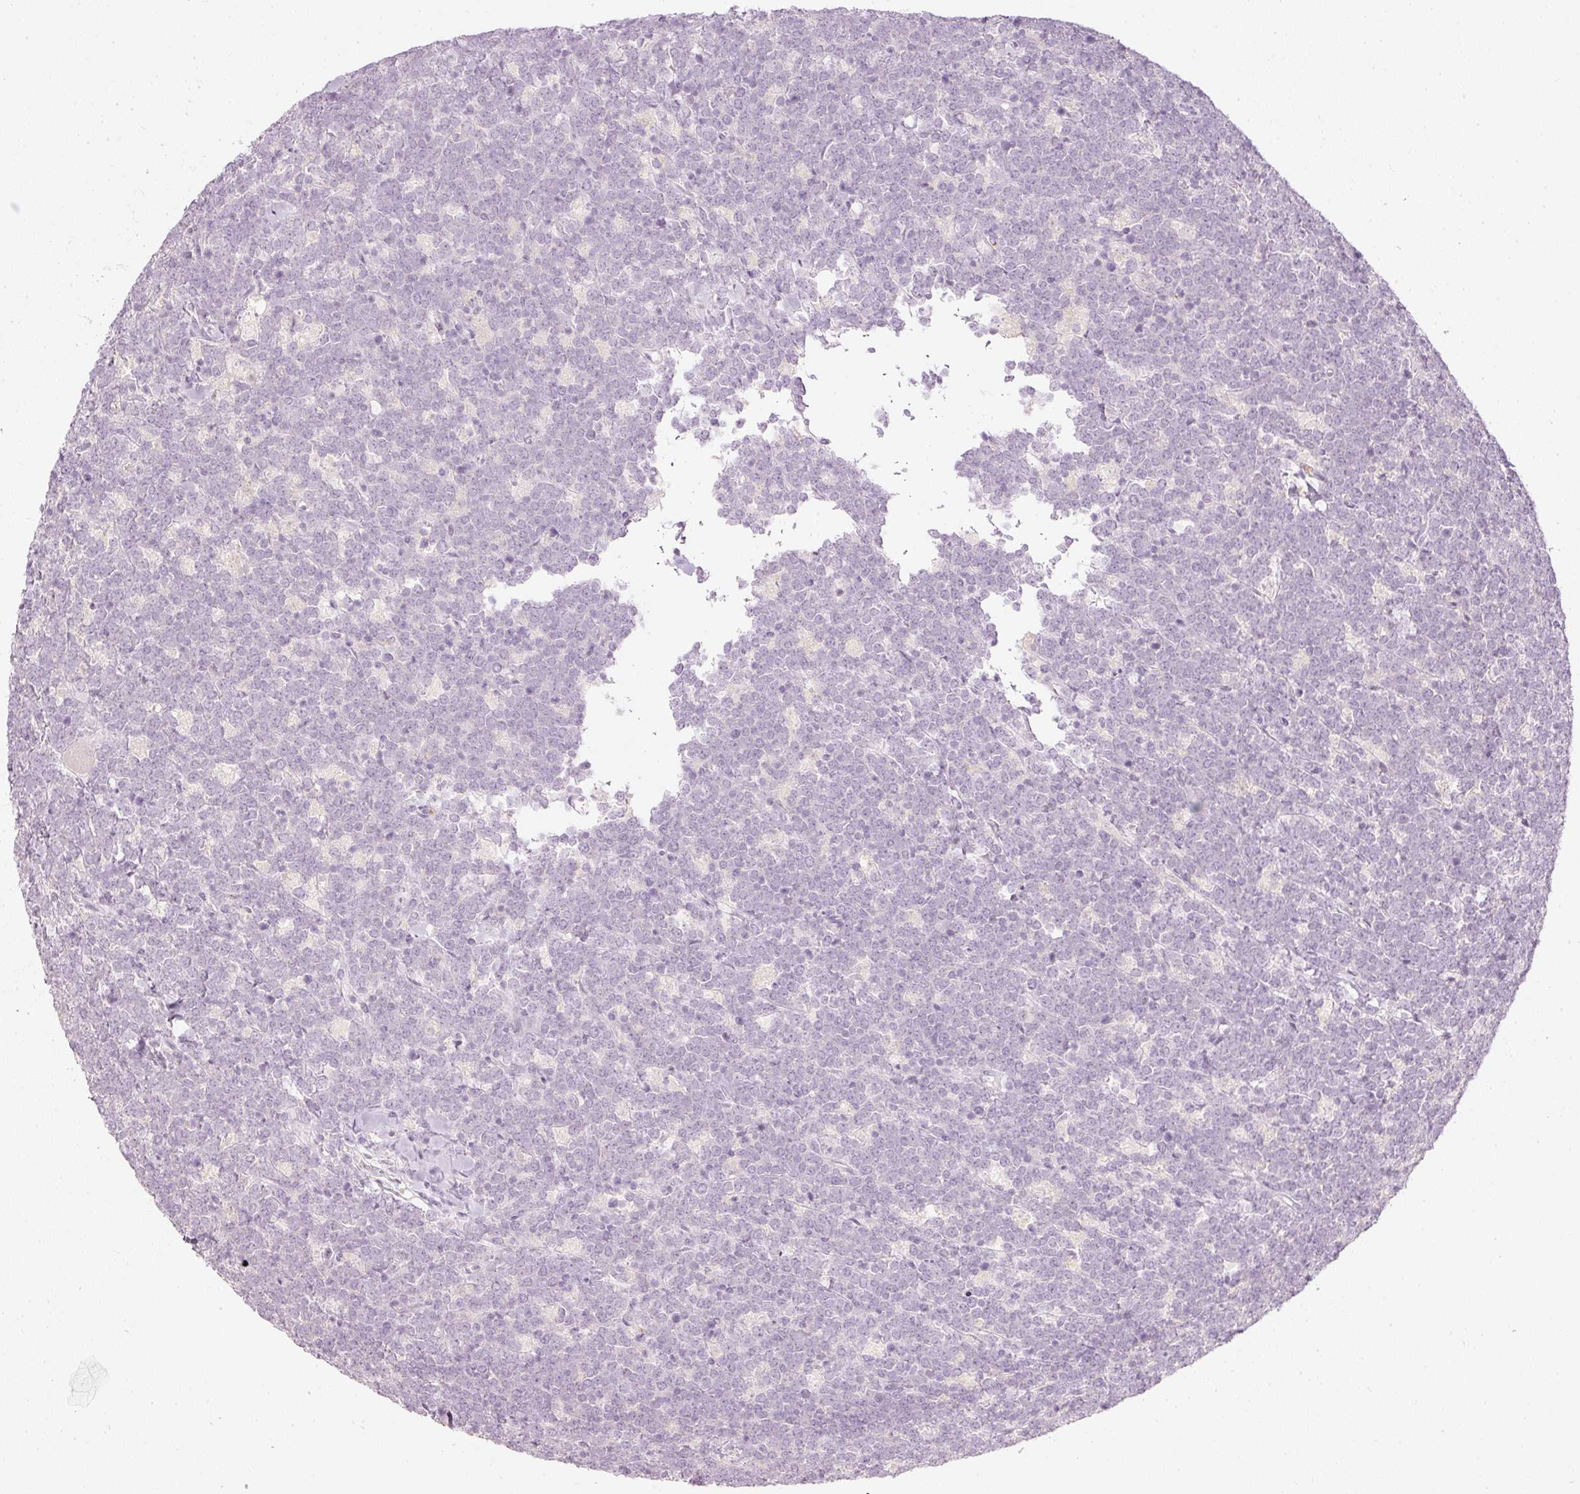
{"staining": {"intensity": "negative", "quantity": "none", "location": "none"}, "tissue": "lymphoma", "cell_type": "Tumor cells", "image_type": "cancer", "snomed": [{"axis": "morphology", "description": "Malignant lymphoma, non-Hodgkin's type, High grade"}, {"axis": "topography", "description": "Small intestine"}], "caption": "Image shows no protein expression in tumor cells of lymphoma tissue.", "gene": "LECT2", "patient": {"sex": "male", "age": 8}}